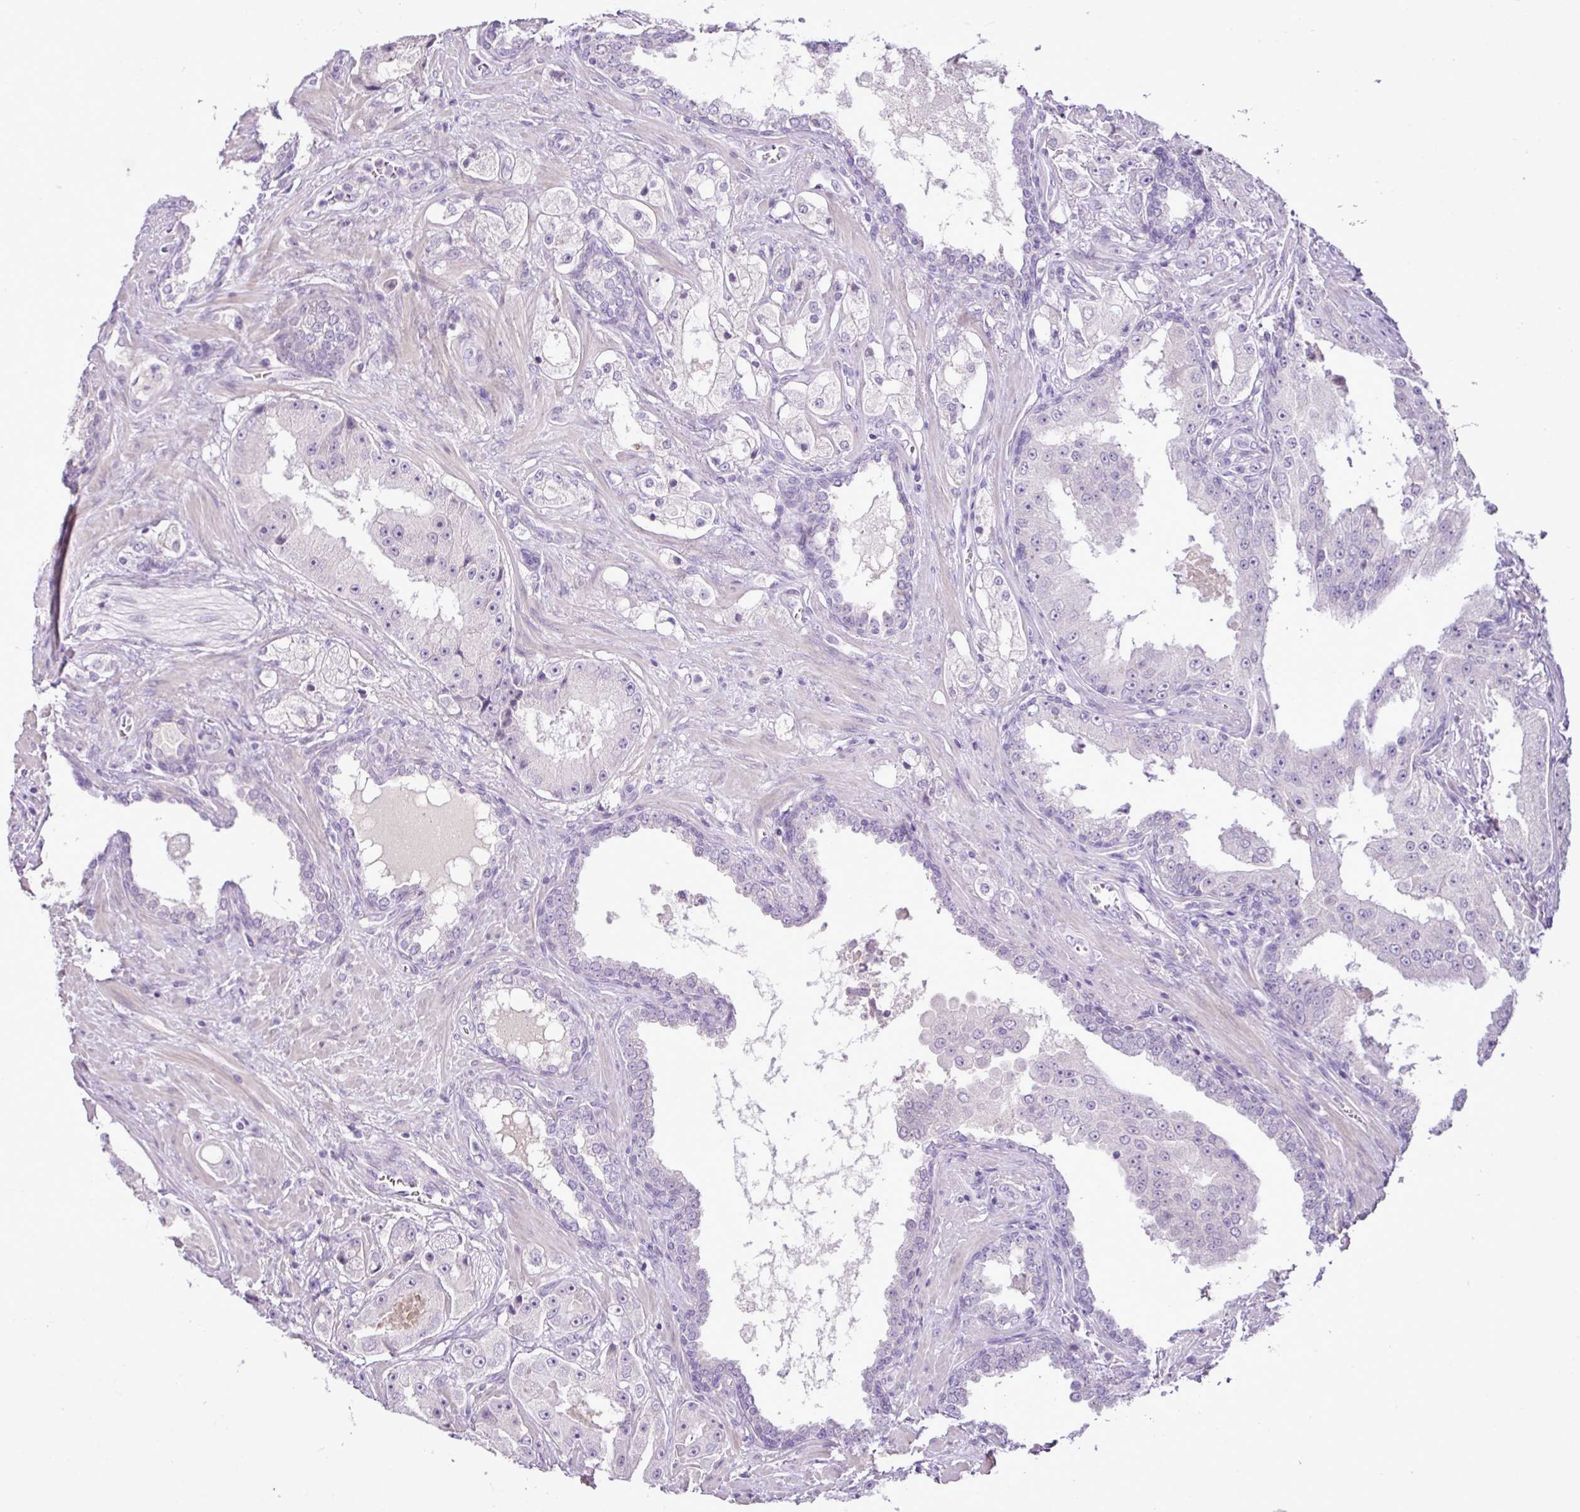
{"staining": {"intensity": "negative", "quantity": "none", "location": "none"}, "tissue": "prostate cancer", "cell_type": "Tumor cells", "image_type": "cancer", "snomed": [{"axis": "morphology", "description": "Adenocarcinoma, High grade"}, {"axis": "topography", "description": "Prostate"}], "caption": "DAB immunohistochemical staining of human prostate cancer (adenocarcinoma (high-grade)) shows no significant staining in tumor cells.", "gene": "DNAJB13", "patient": {"sex": "male", "age": 73}}